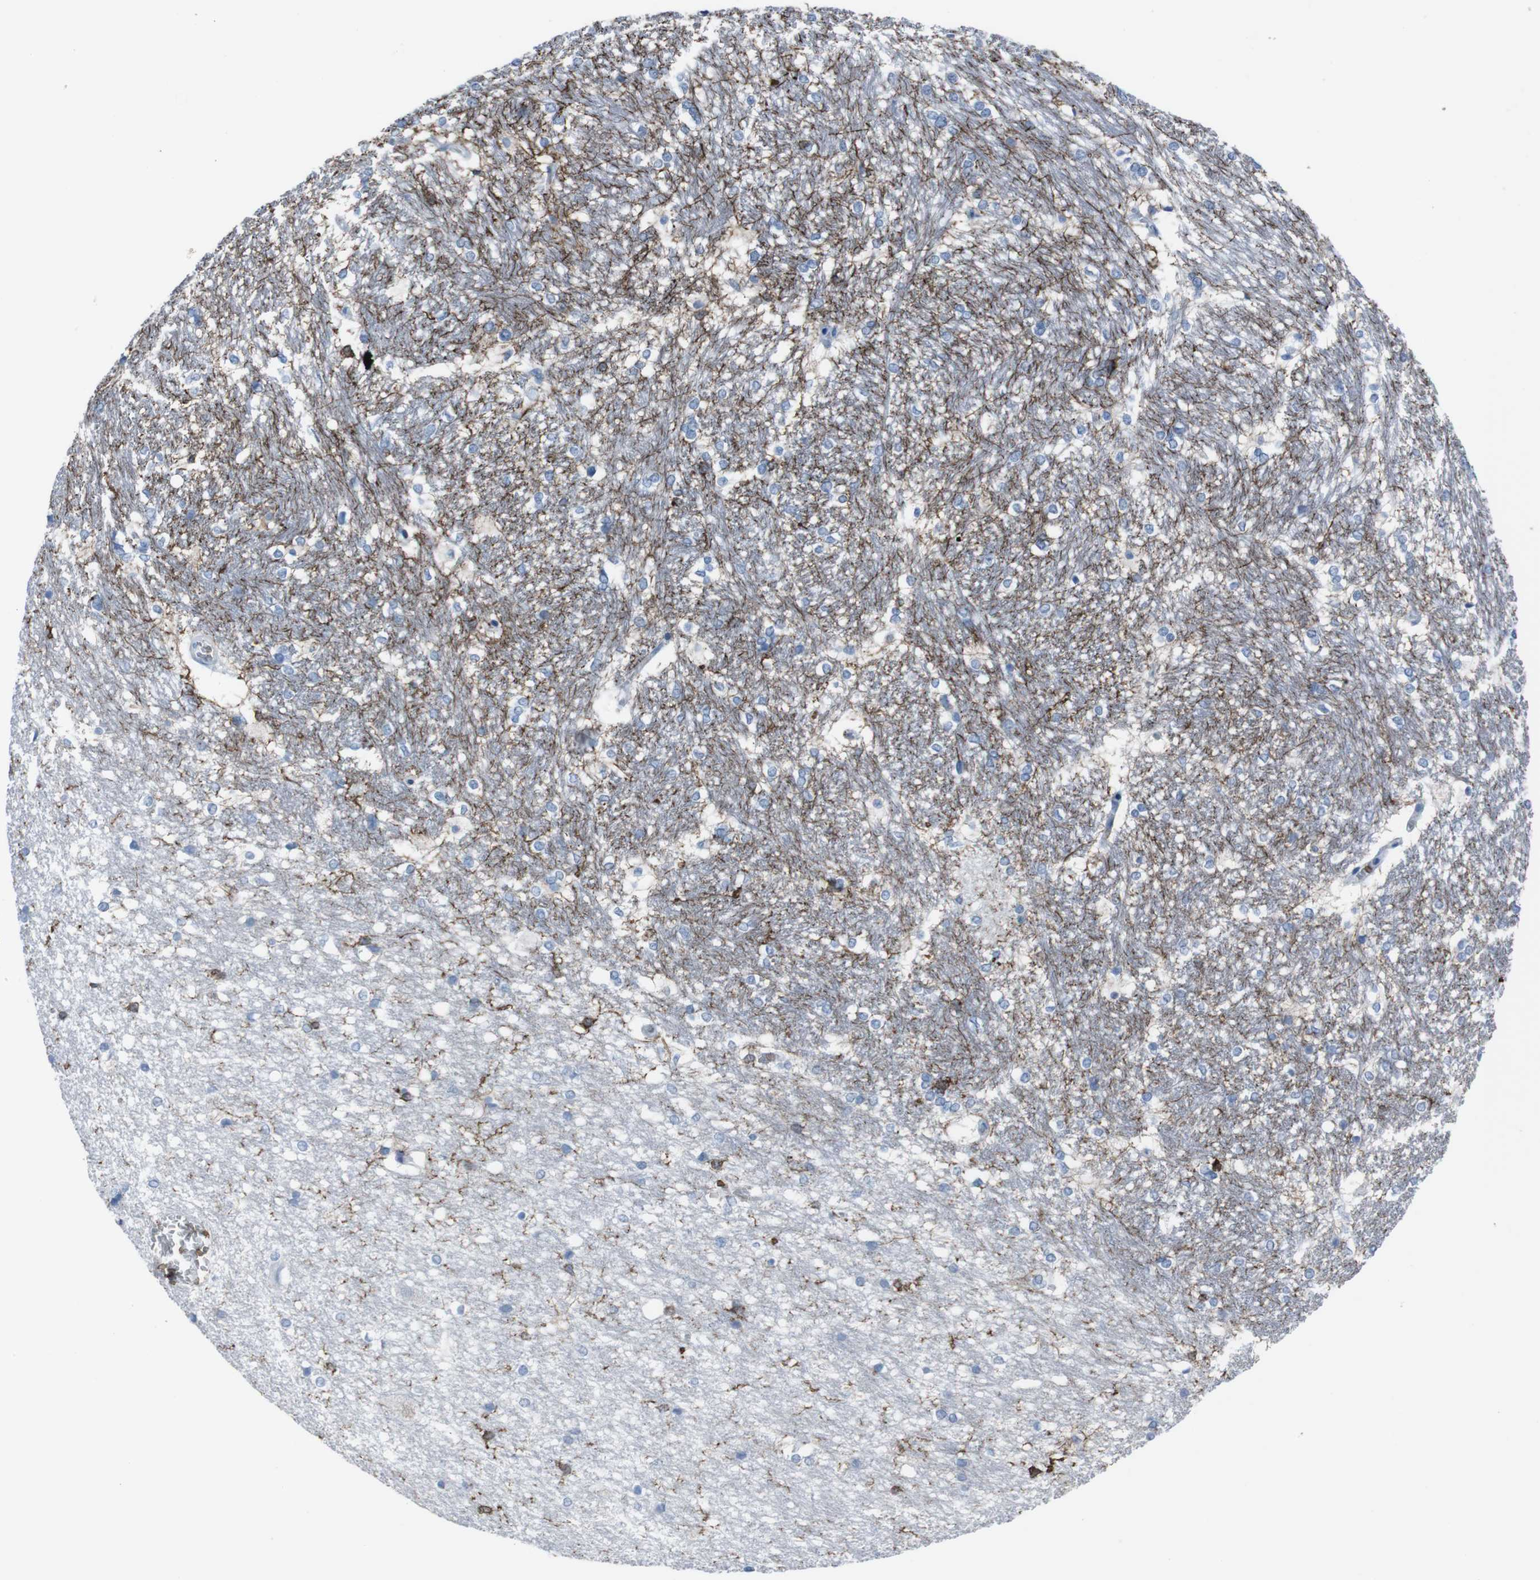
{"staining": {"intensity": "moderate", "quantity": "<25%", "location": "cytoplasmic/membranous"}, "tissue": "hippocampus", "cell_type": "Glial cells", "image_type": "normal", "snomed": [{"axis": "morphology", "description": "Normal tissue, NOS"}, {"axis": "topography", "description": "Hippocampus"}], "caption": "High-power microscopy captured an IHC image of normal hippocampus, revealing moderate cytoplasmic/membranous positivity in approximately <25% of glial cells.", "gene": "ST6GAL1", "patient": {"sex": "female", "age": 19}}